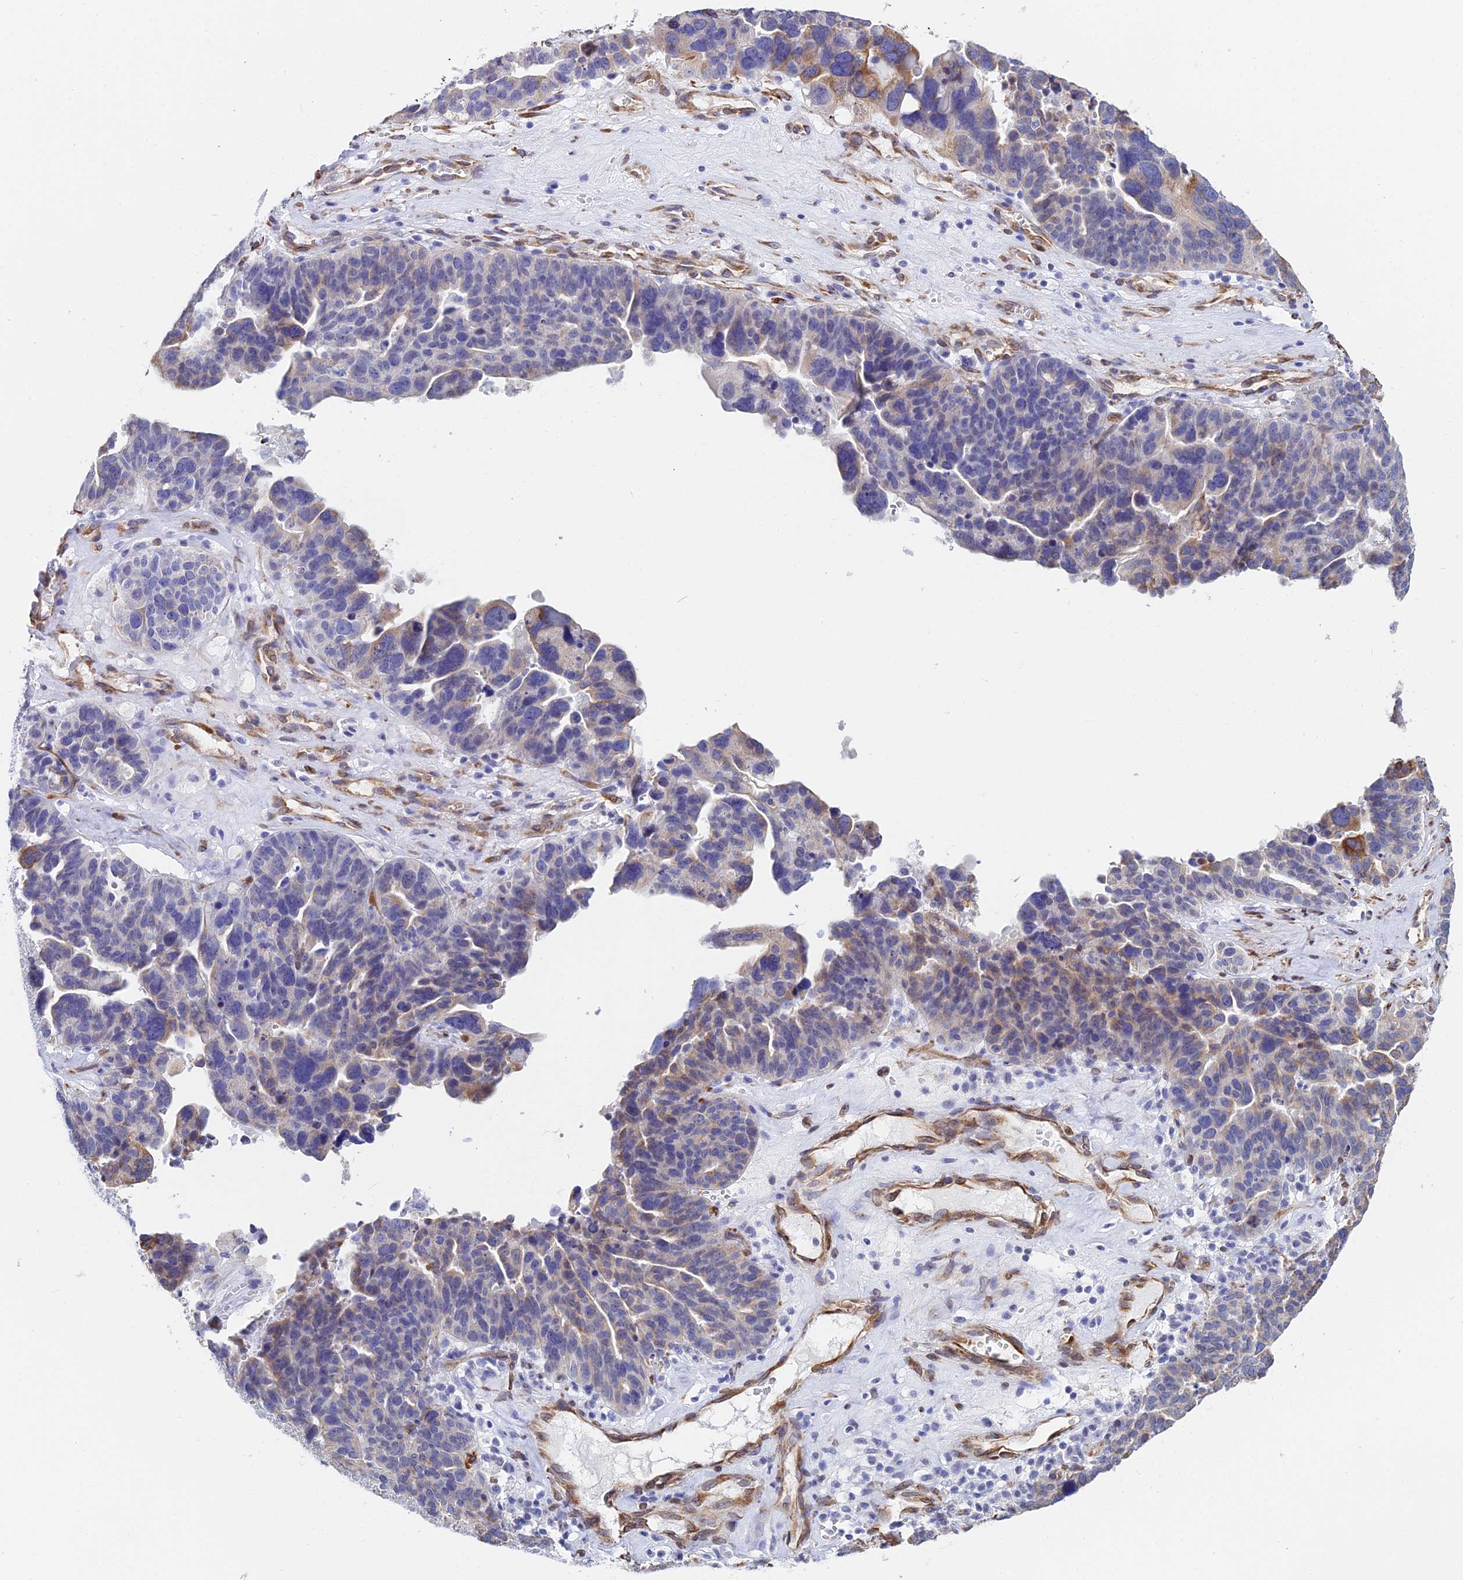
{"staining": {"intensity": "moderate", "quantity": "<25%", "location": "cytoplasmic/membranous"}, "tissue": "ovarian cancer", "cell_type": "Tumor cells", "image_type": "cancer", "snomed": [{"axis": "morphology", "description": "Cystadenocarcinoma, serous, NOS"}, {"axis": "topography", "description": "Ovary"}], "caption": "This is a micrograph of immunohistochemistry staining of ovarian cancer (serous cystadenocarcinoma), which shows moderate positivity in the cytoplasmic/membranous of tumor cells.", "gene": "MXRA7", "patient": {"sex": "female", "age": 59}}